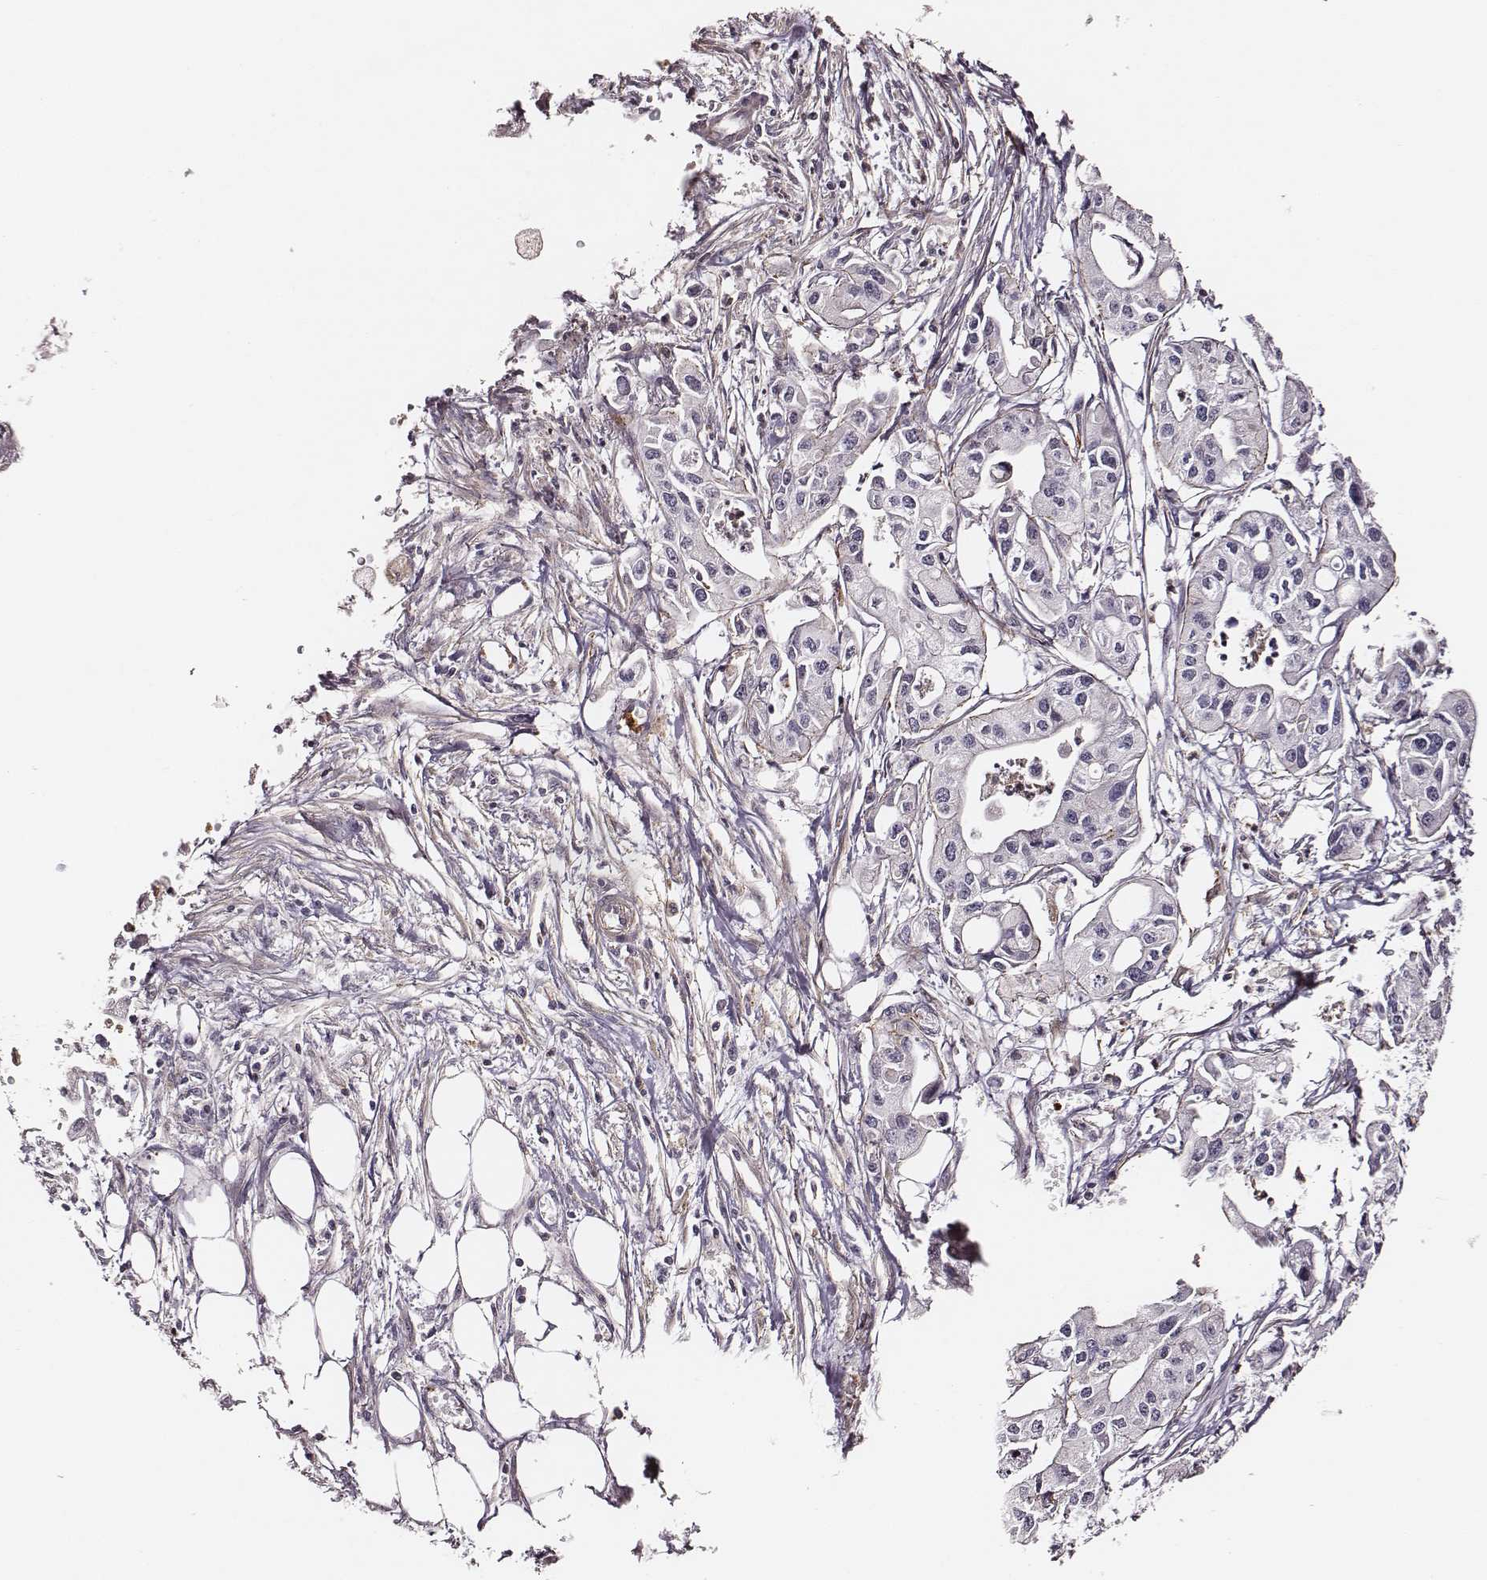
{"staining": {"intensity": "negative", "quantity": "none", "location": "none"}, "tissue": "pancreatic cancer", "cell_type": "Tumor cells", "image_type": "cancer", "snomed": [{"axis": "morphology", "description": "Adenocarcinoma, NOS"}, {"axis": "topography", "description": "Pancreas"}], "caption": "Immunohistochemistry of human pancreatic adenocarcinoma reveals no expression in tumor cells.", "gene": "ZYX", "patient": {"sex": "male", "age": 70}}